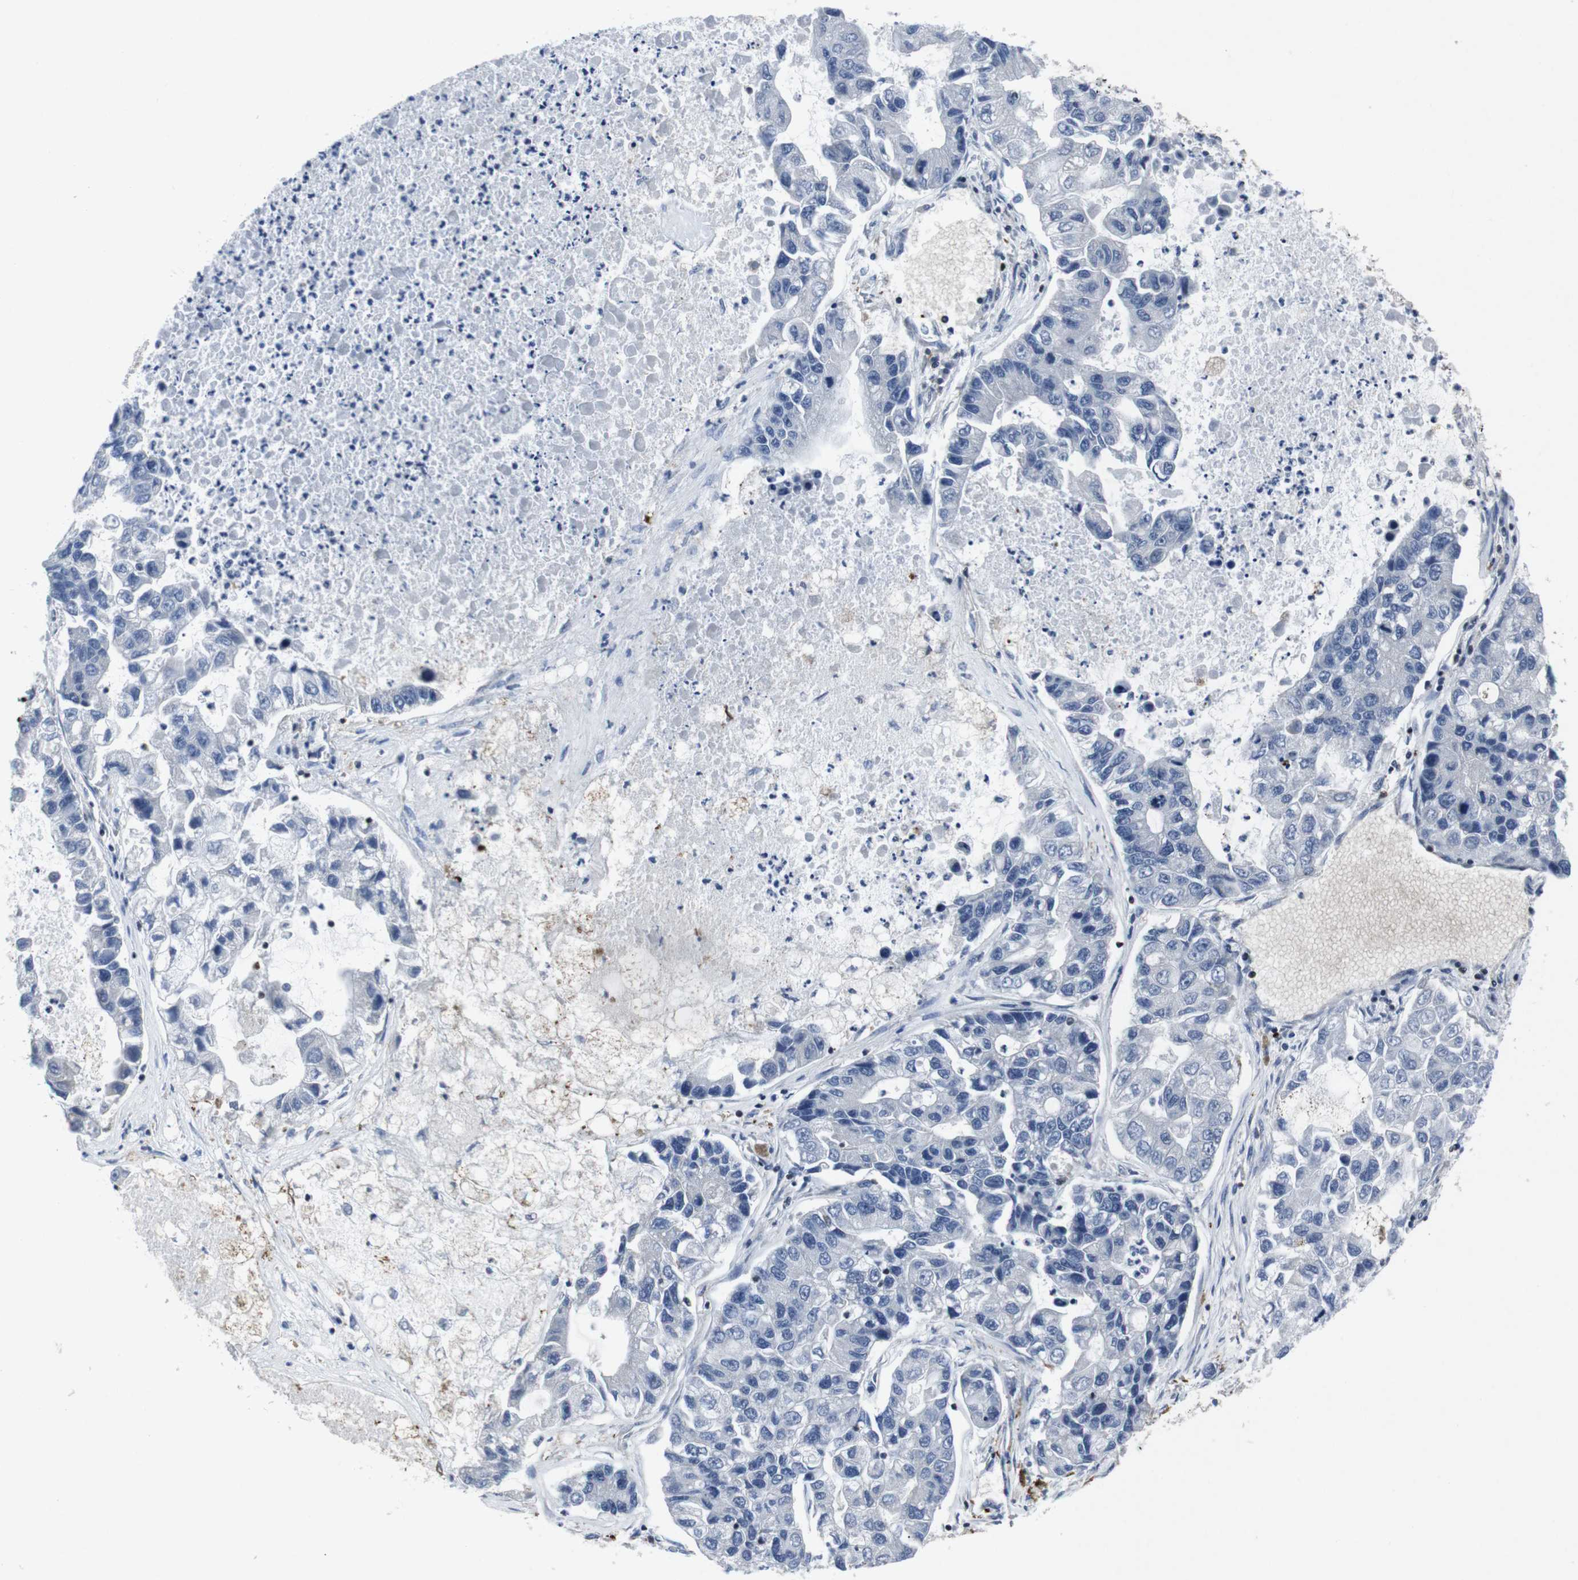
{"staining": {"intensity": "negative", "quantity": "none", "location": "none"}, "tissue": "lung cancer", "cell_type": "Tumor cells", "image_type": "cancer", "snomed": [{"axis": "morphology", "description": "Adenocarcinoma, NOS"}, {"axis": "topography", "description": "Lung"}], "caption": "Micrograph shows no significant protein staining in tumor cells of lung cancer.", "gene": "STAT4", "patient": {"sex": "female", "age": 51}}